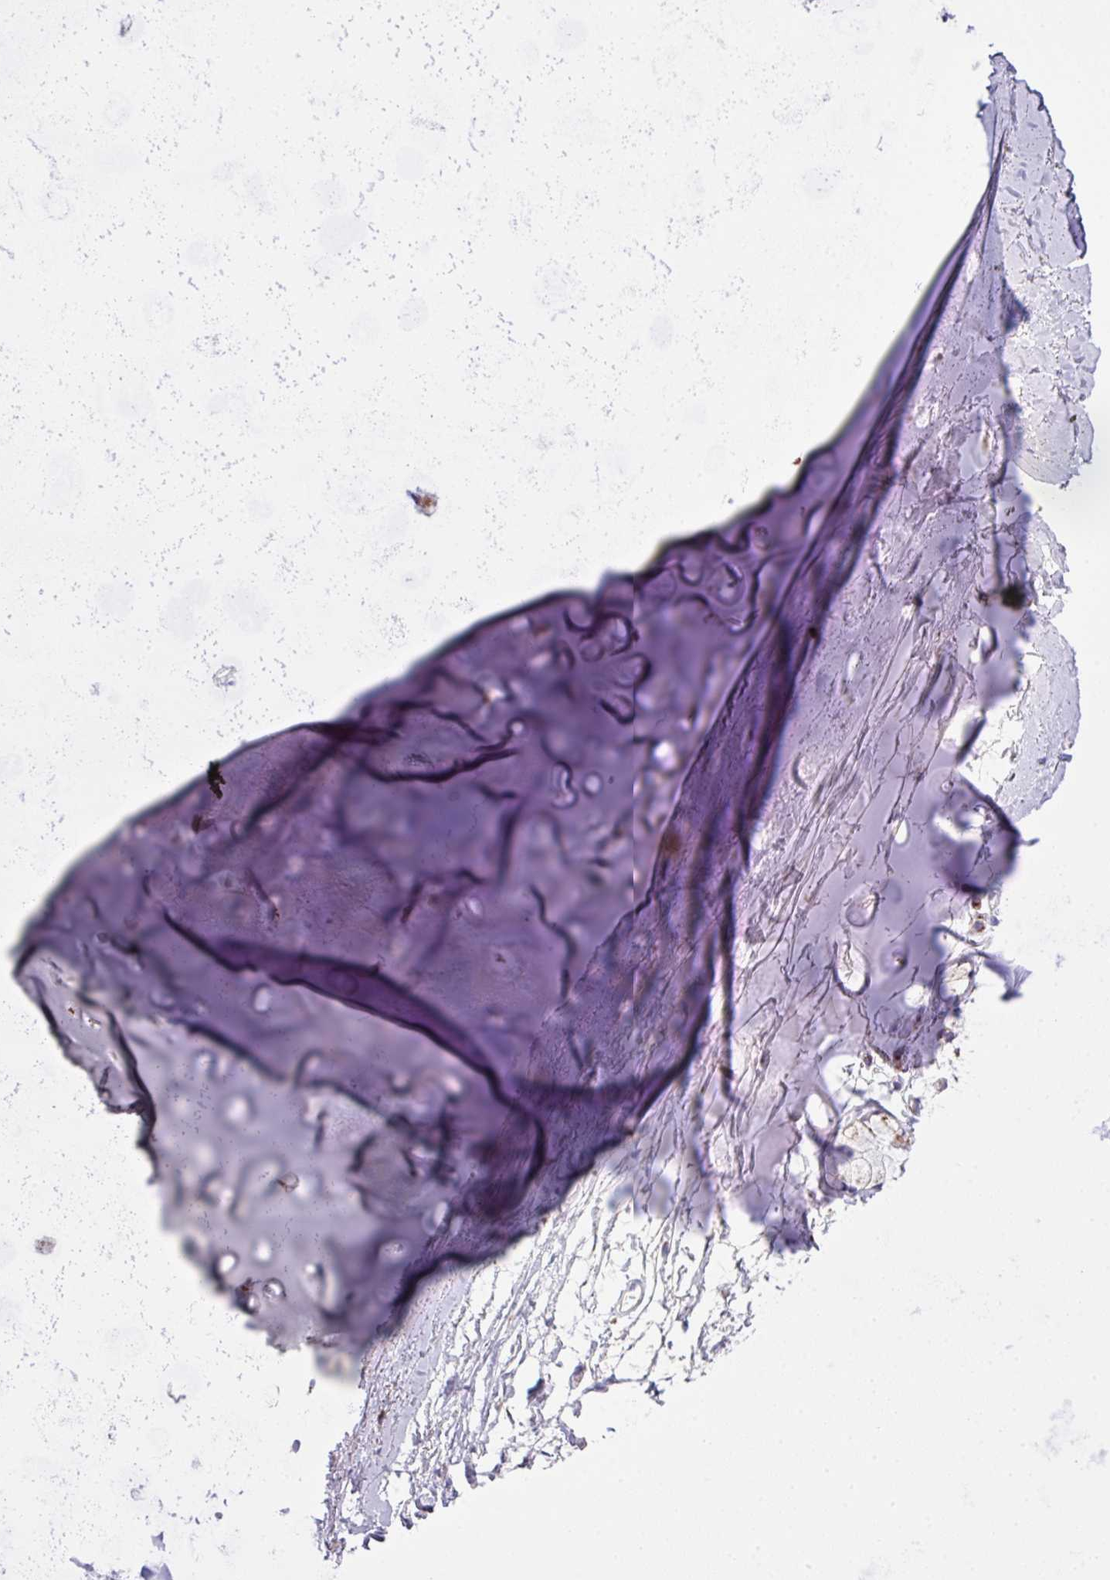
{"staining": {"intensity": "negative", "quantity": "none", "location": "none"}, "tissue": "adipose tissue", "cell_type": "Adipocytes", "image_type": "normal", "snomed": [{"axis": "morphology", "description": "Normal tissue, NOS"}, {"axis": "topography", "description": "Cartilage tissue"}, {"axis": "topography", "description": "Bronchus"}], "caption": "This is an immunohistochemistry histopathology image of unremarkable adipose tissue. There is no positivity in adipocytes.", "gene": "VTI1A", "patient": {"sex": "female", "age": 72}}